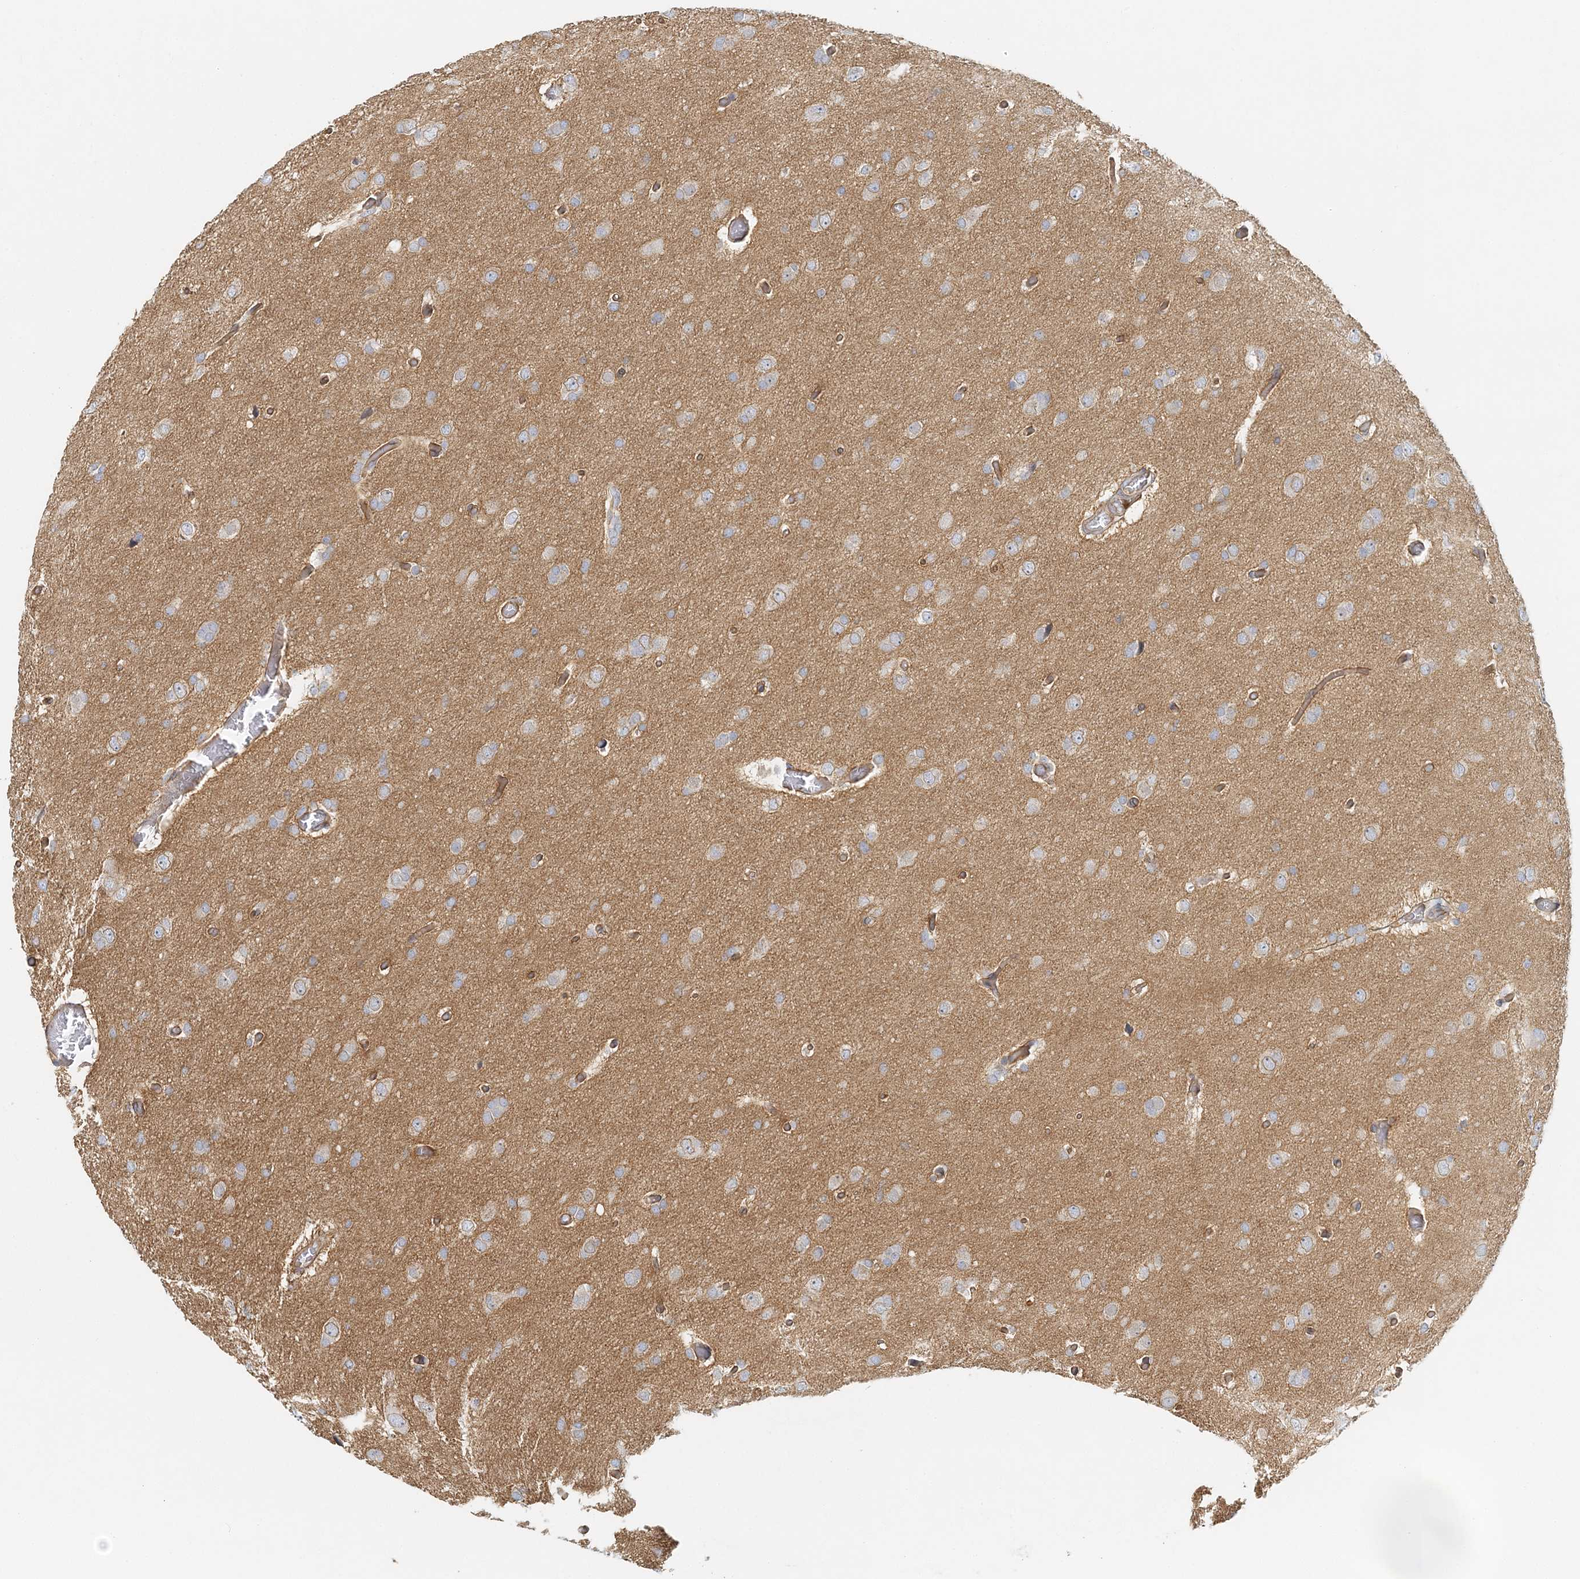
{"staining": {"intensity": "weak", "quantity": "25%-75%", "location": "cytoplasmic/membranous"}, "tissue": "glioma", "cell_type": "Tumor cells", "image_type": "cancer", "snomed": [{"axis": "morphology", "description": "Glioma, malignant, High grade"}, {"axis": "topography", "description": "Cerebral cortex"}], "caption": "Immunohistochemical staining of glioma exhibits weak cytoplasmic/membranous protein expression in approximately 25%-75% of tumor cells.", "gene": "DNAH1", "patient": {"sex": "female", "age": 36}}